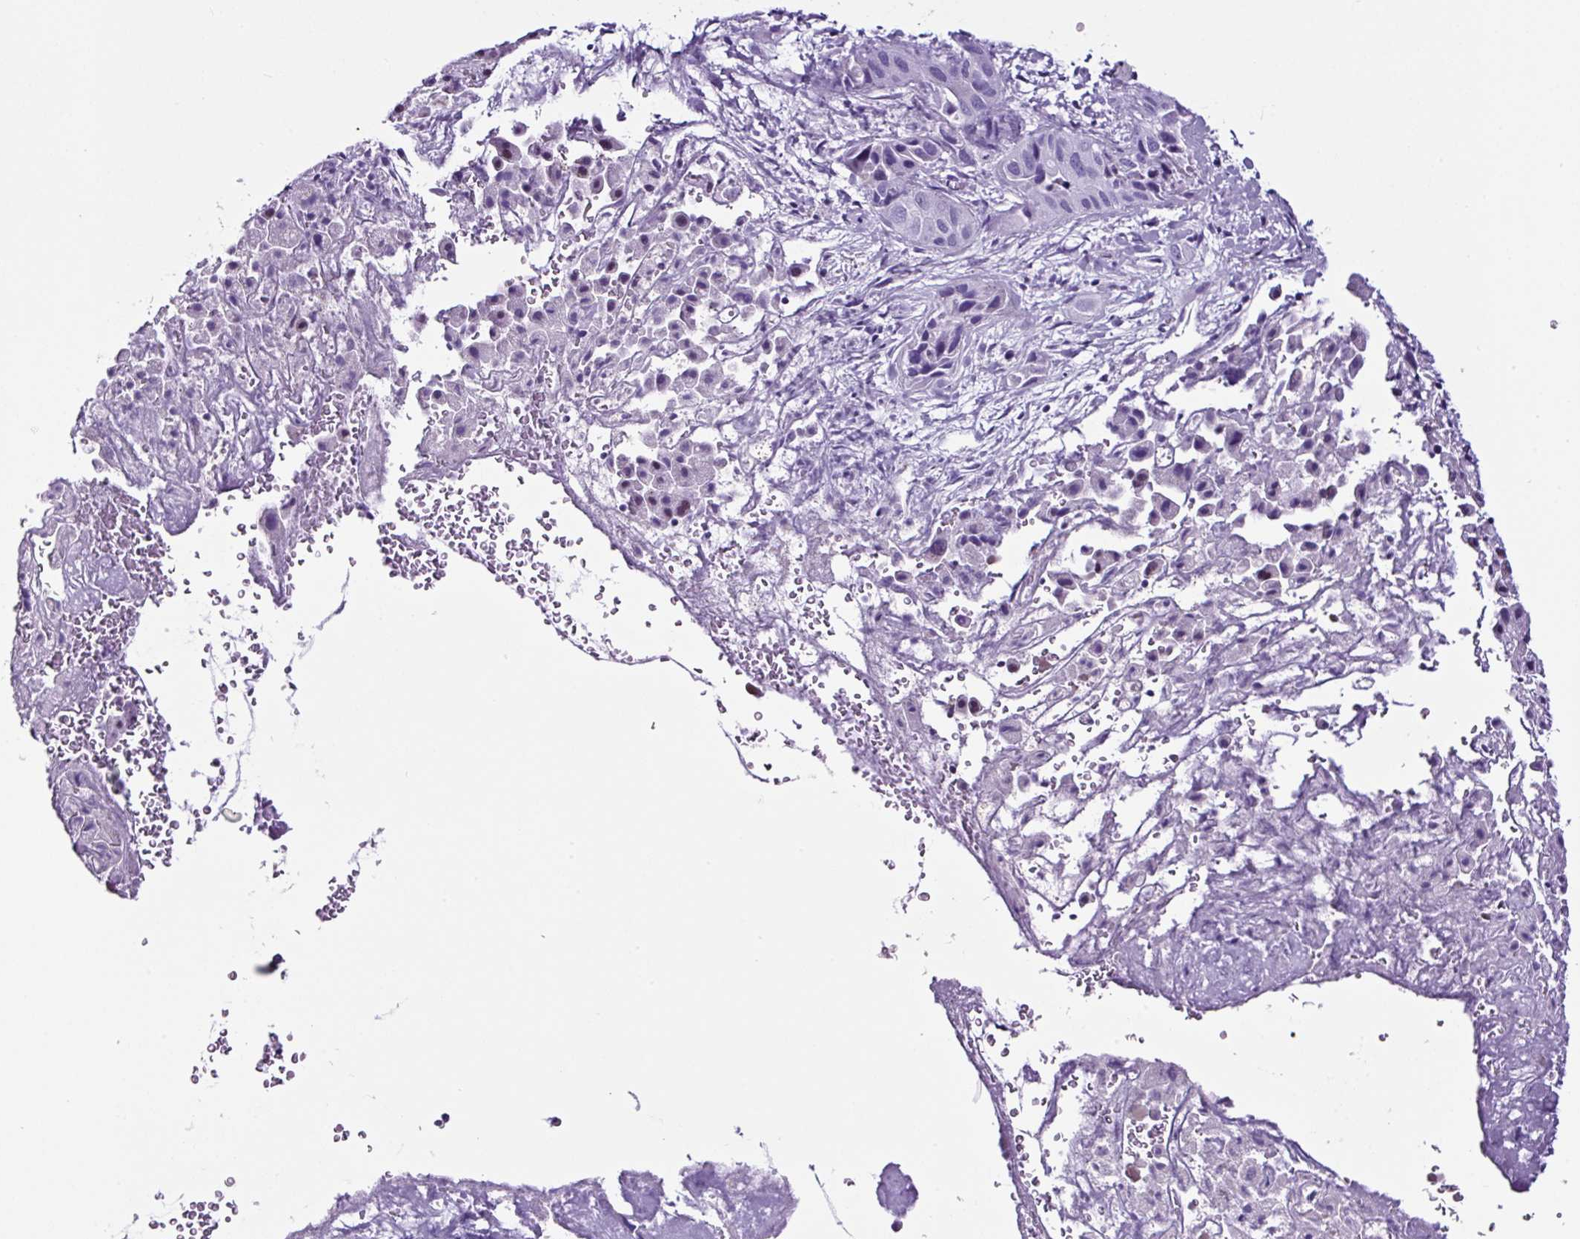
{"staining": {"intensity": "negative", "quantity": "none", "location": "none"}, "tissue": "liver cancer", "cell_type": "Tumor cells", "image_type": "cancer", "snomed": [{"axis": "morphology", "description": "Cholangiocarcinoma"}, {"axis": "topography", "description": "Liver"}], "caption": "Micrograph shows no protein positivity in tumor cells of liver cancer tissue.", "gene": "TAFA3", "patient": {"sex": "female", "age": 52}}